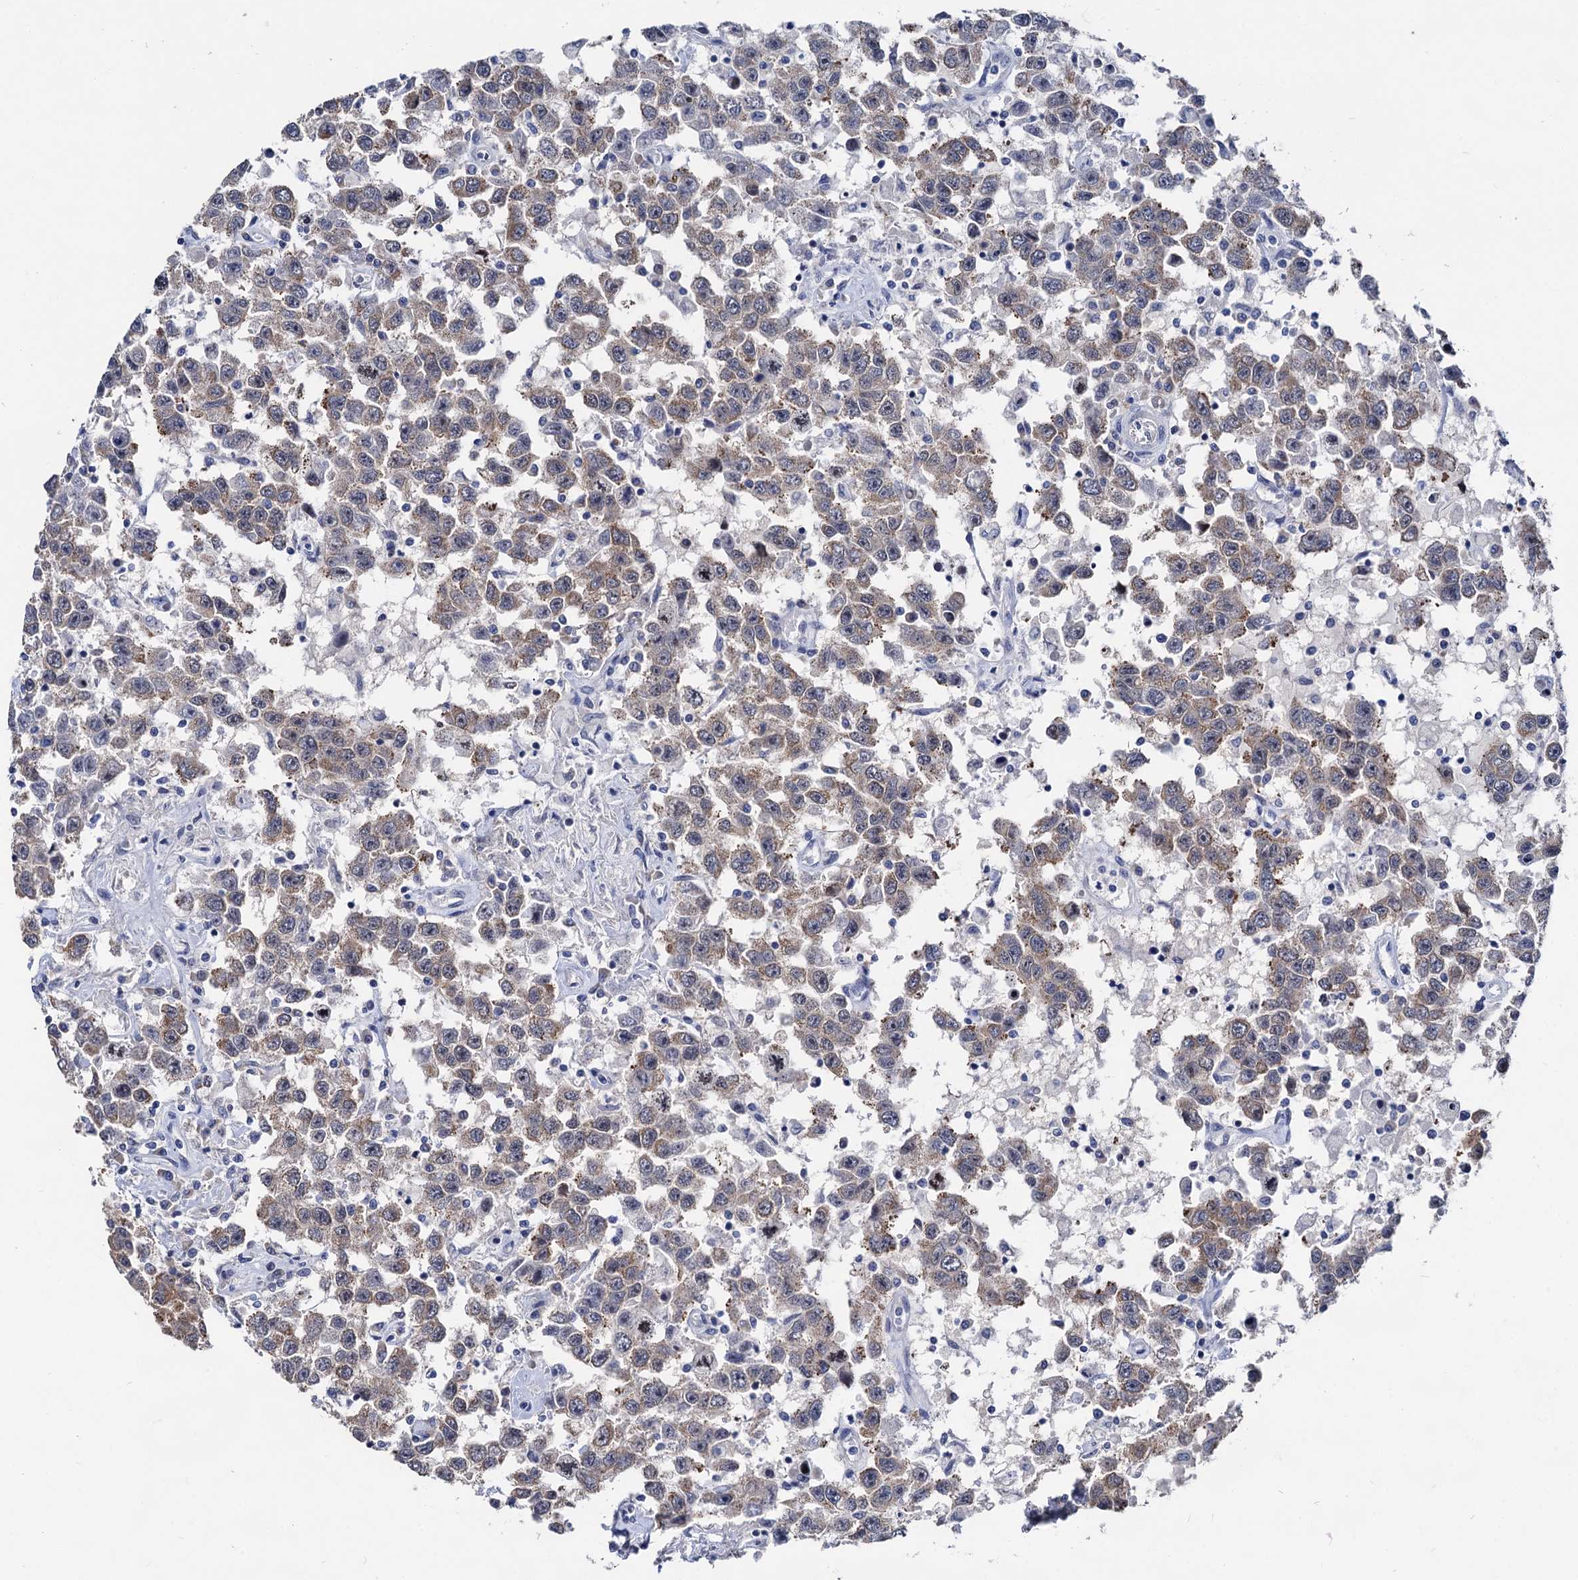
{"staining": {"intensity": "weak", "quantity": "25%-75%", "location": "cytoplasmic/membranous"}, "tissue": "testis cancer", "cell_type": "Tumor cells", "image_type": "cancer", "snomed": [{"axis": "morphology", "description": "Seminoma, NOS"}, {"axis": "topography", "description": "Testis"}], "caption": "Seminoma (testis) was stained to show a protein in brown. There is low levels of weak cytoplasmic/membranous positivity in about 25%-75% of tumor cells.", "gene": "CAPRIN2", "patient": {"sex": "male", "age": 41}}